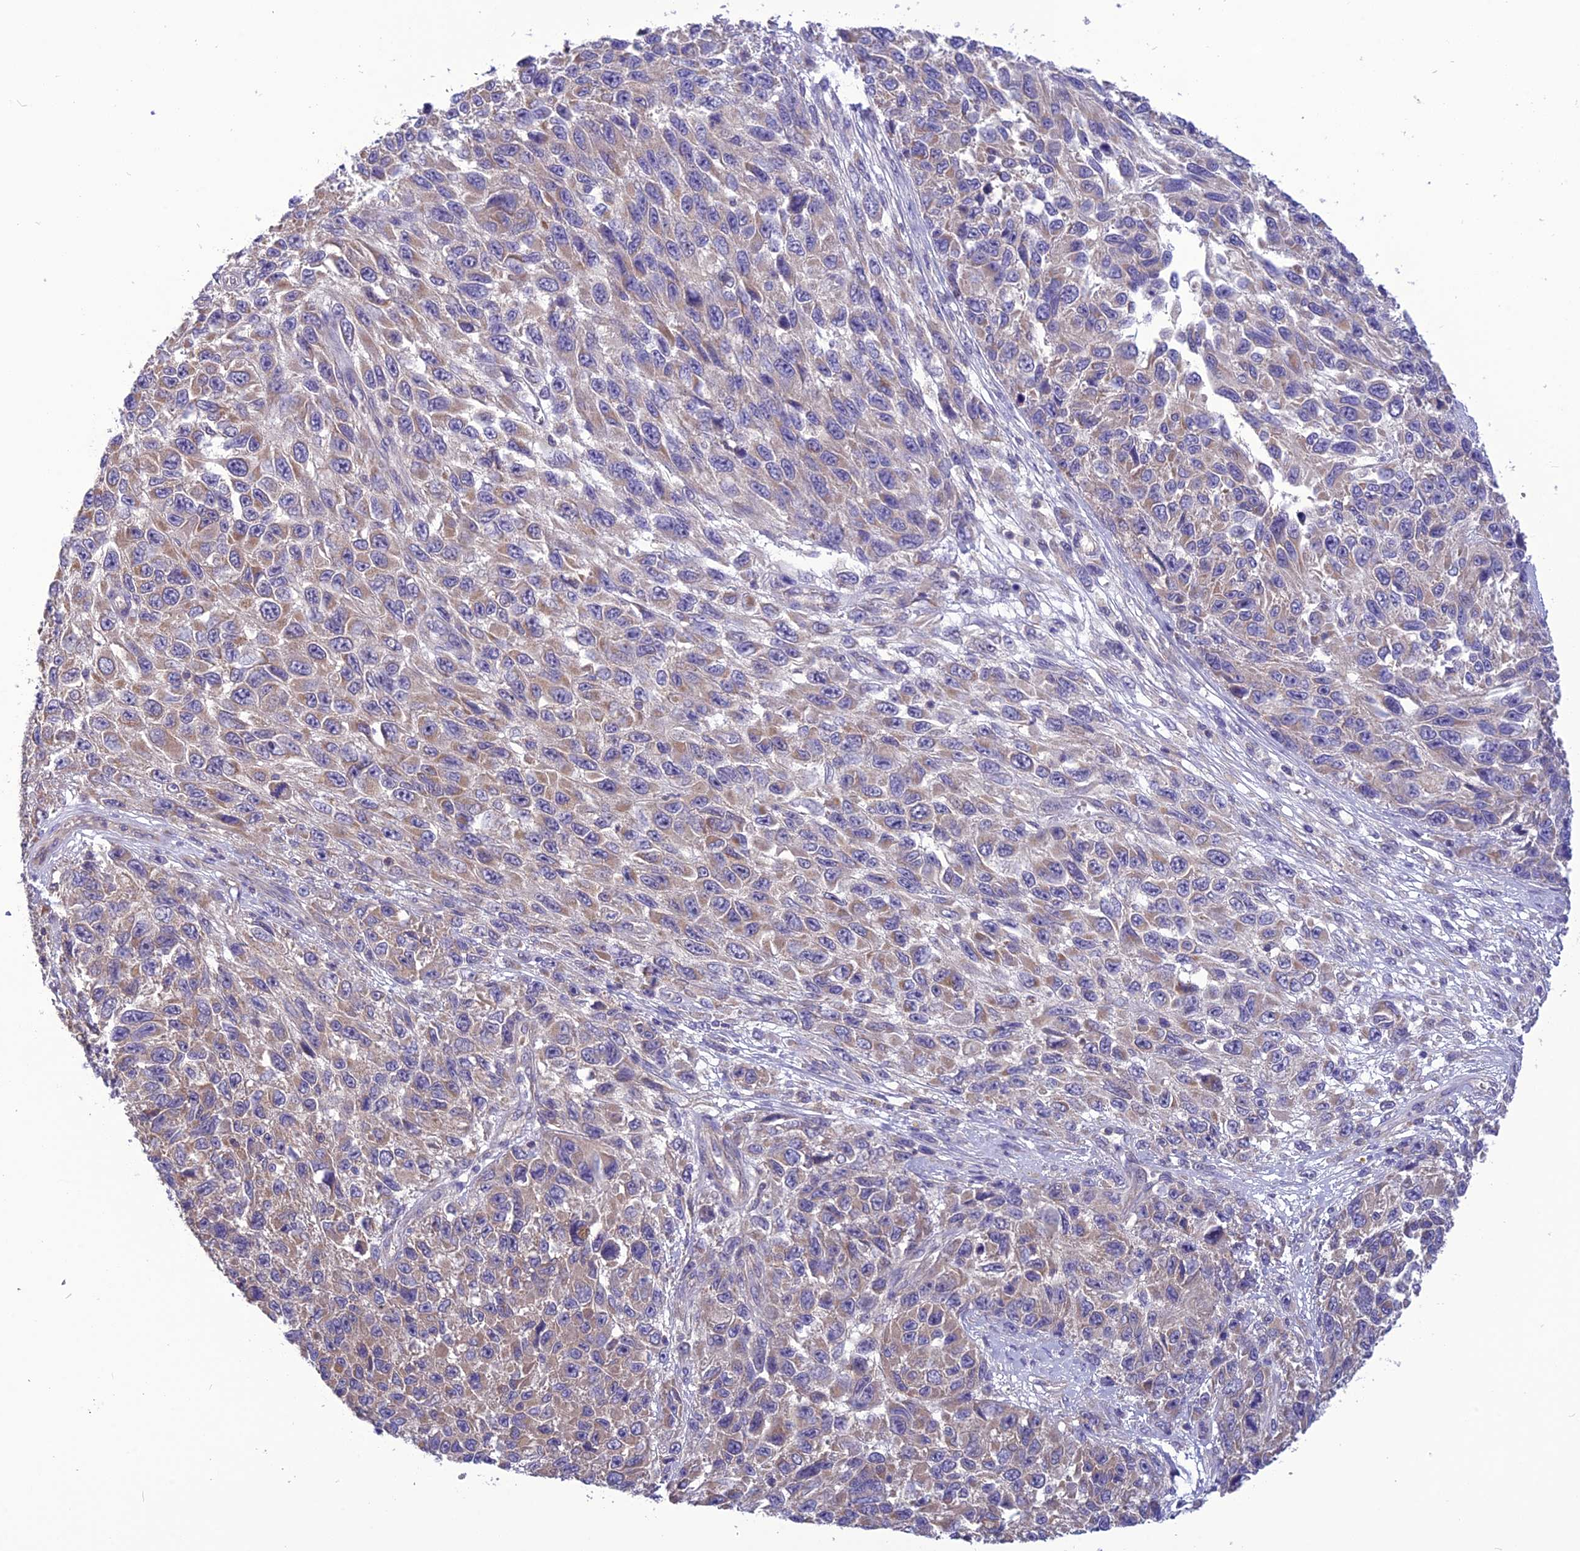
{"staining": {"intensity": "negative", "quantity": "none", "location": "none"}, "tissue": "melanoma", "cell_type": "Tumor cells", "image_type": "cancer", "snomed": [{"axis": "morphology", "description": "Normal tissue, NOS"}, {"axis": "morphology", "description": "Malignant melanoma, NOS"}, {"axis": "topography", "description": "Skin"}], "caption": "Micrograph shows no significant protein staining in tumor cells of melanoma. (DAB (3,3'-diaminobenzidine) IHC, high magnification).", "gene": "PSMF1", "patient": {"sex": "female", "age": 96}}